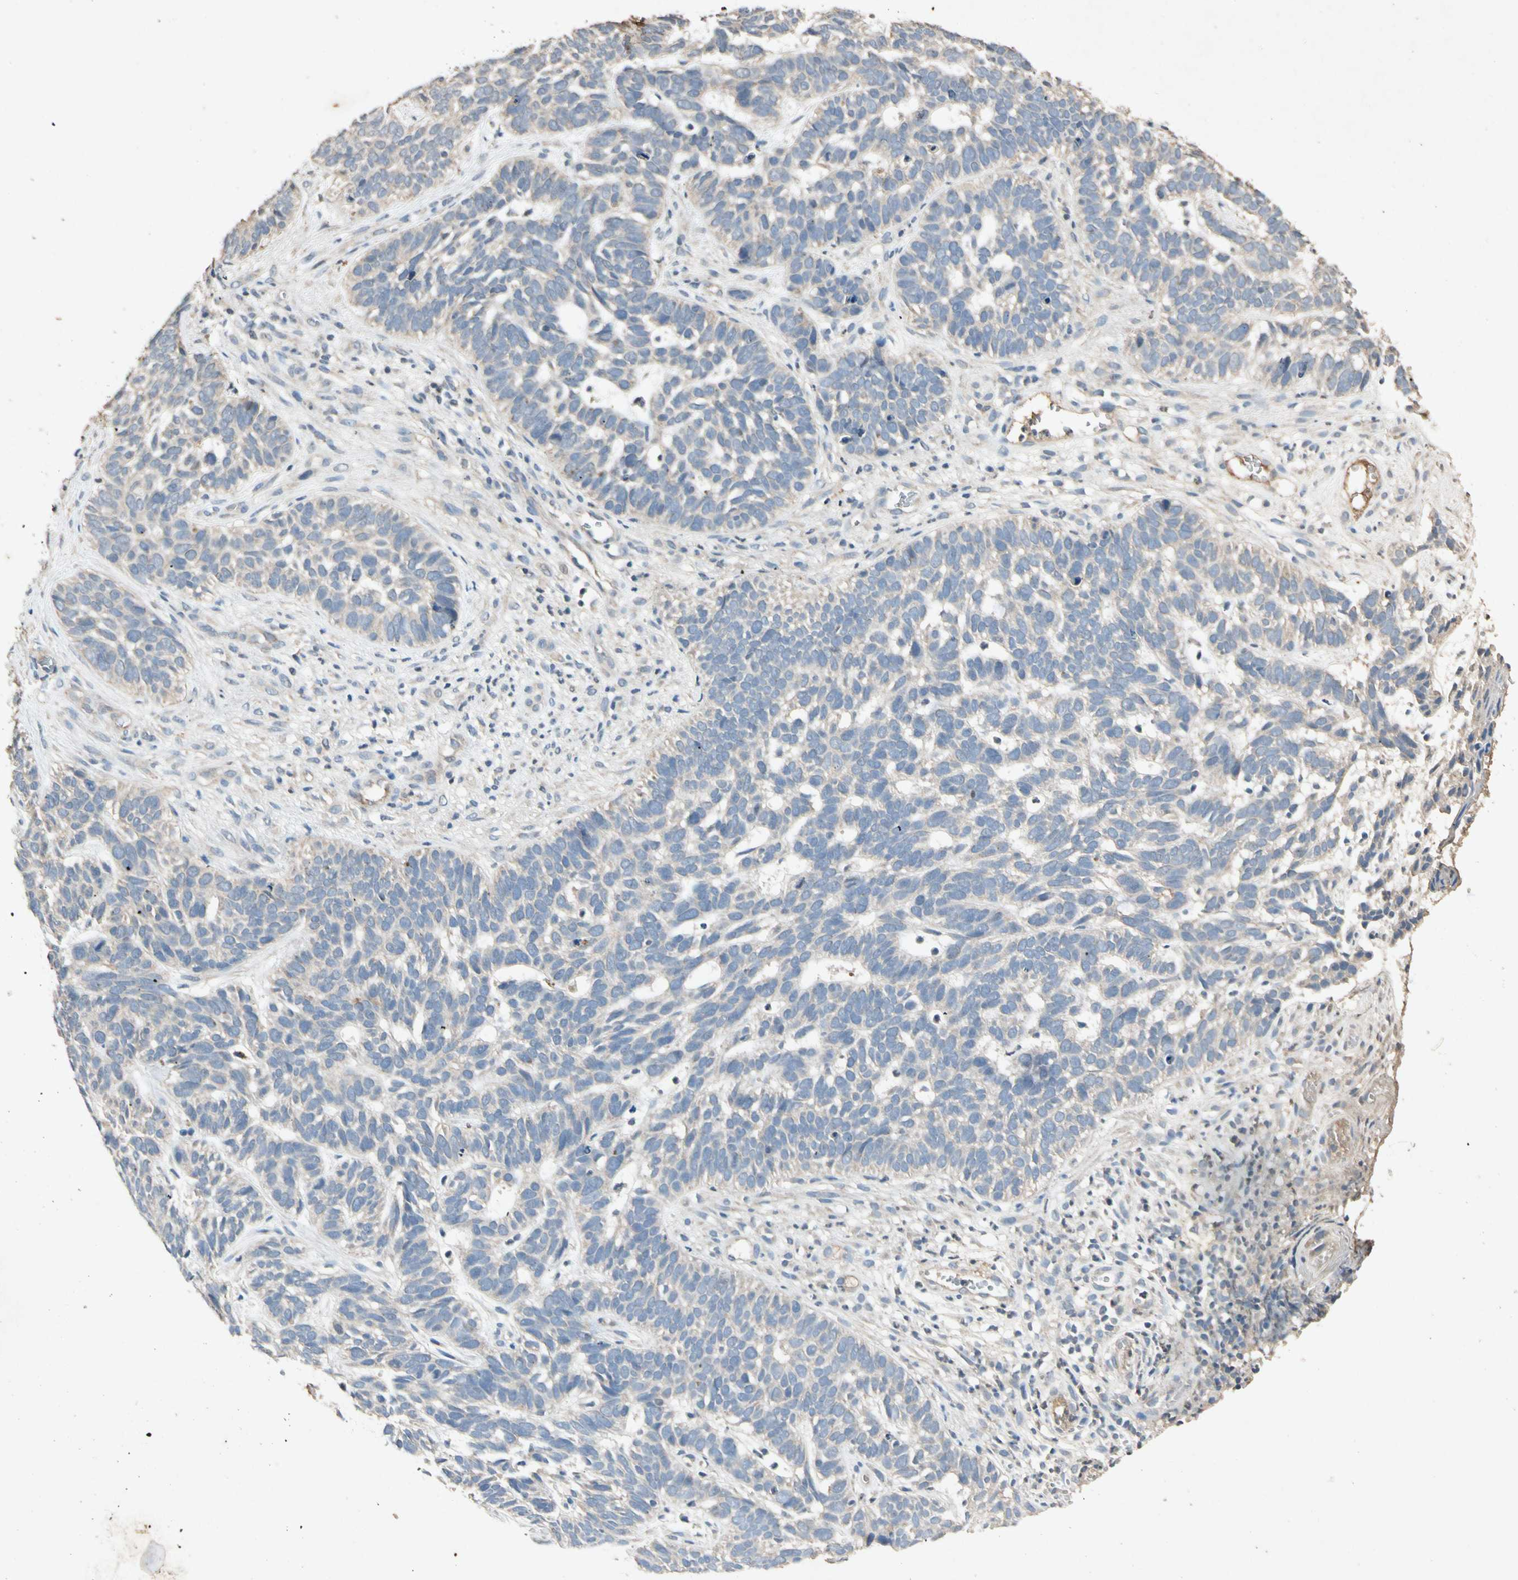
{"staining": {"intensity": "weak", "quantity": "<25%", "location": "cytoplasmic/membranous"}, "tissue": "skin cancer", "cell_type": "Tumor cells", "image_type": "cancer", "snomed": [{"axis": "morphology", "description": "Basal cell carcinoma"}, {"axis": "topography", "description": "Skin"}], "caption": "Tumor cells are negative for protein expression in human skin cancer (basal cell carcinoma).", "gene": "GPLD1", "patient": {"sex": "male", "age": 87}}